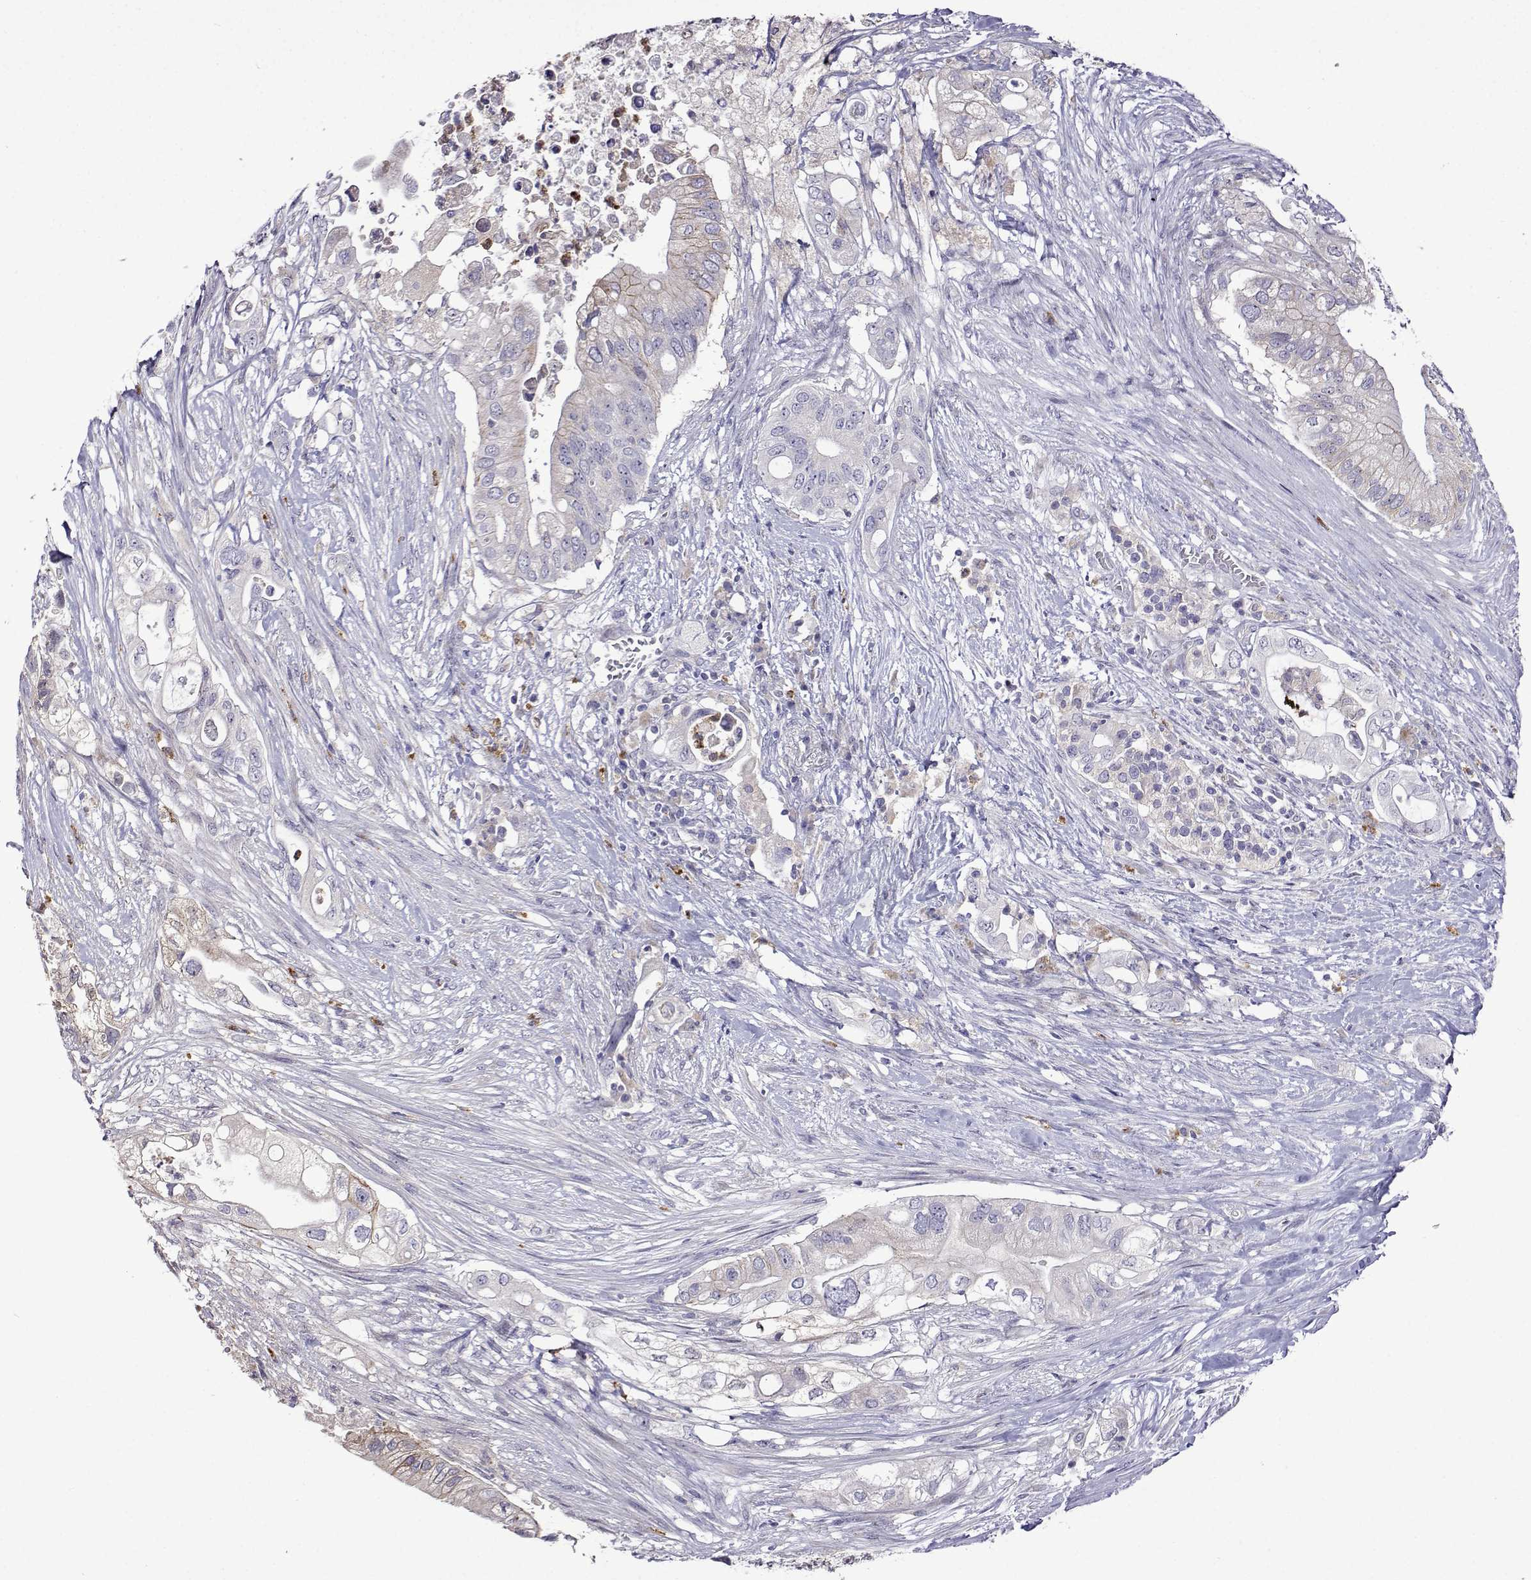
{"staining": {"intensity": "weak", "quantity": "<25%", "location": "cytoplasmic/membranous"}, "tissue": "pancreatic cancer", "cell_type": "Tumor cells", "image_type": "cancer", "snomed": [{"axis": "morphology", "description": "Adenocarcinoma, NOS"}, {"axis": "topography", "description": "Pancreas"}], "caption": "Tumor cells are negative for brown protein staining in adenocarcinoma (pancreatic). Nuclei are stained in blue.", "gene": "SULT2A1", "patient": {"sex": "female", "age": 72}}